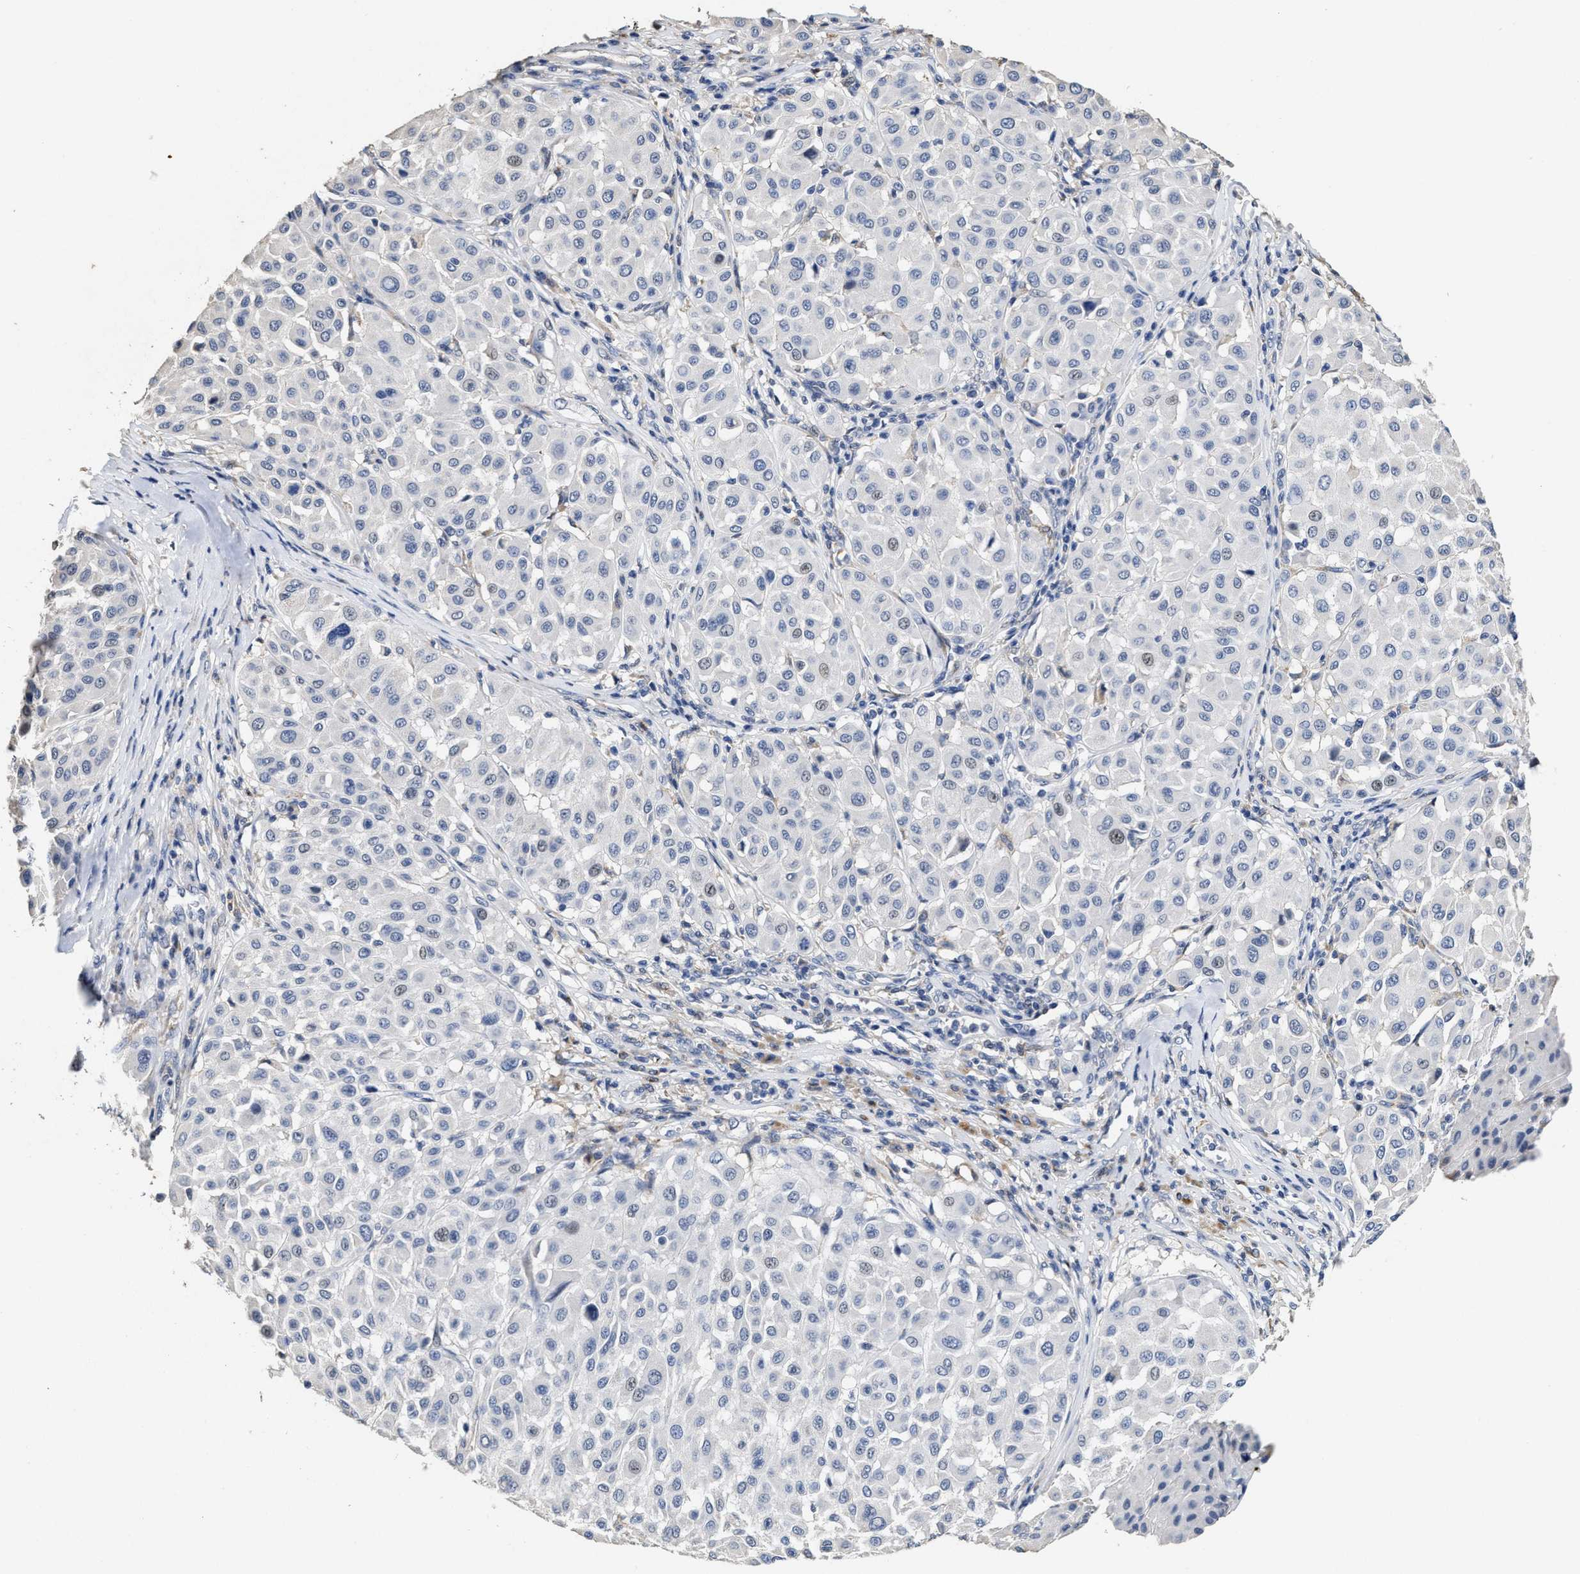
{"staining": {"intensity": "negative", "quantity": "none", "location": "none"}, "tissue": "melanoma", "cell_type": "Tumor cells", "image_type": "cancer", "snomed": [{"axis": "morphology", "description": "Malignant melanoma, Metastatic site"}, {"axis": "topography", "description": "Soft tissue"}], "caption": "Immunohistochemistry photomicrograph of neoplastic tissue: human melanoma stained with DAB (3,3'-diaminobenzidine) reveals no significant protein positivity in tumor cells.", "gene": "ZFAT", "patient": {"sex": "male", "age": 41}}